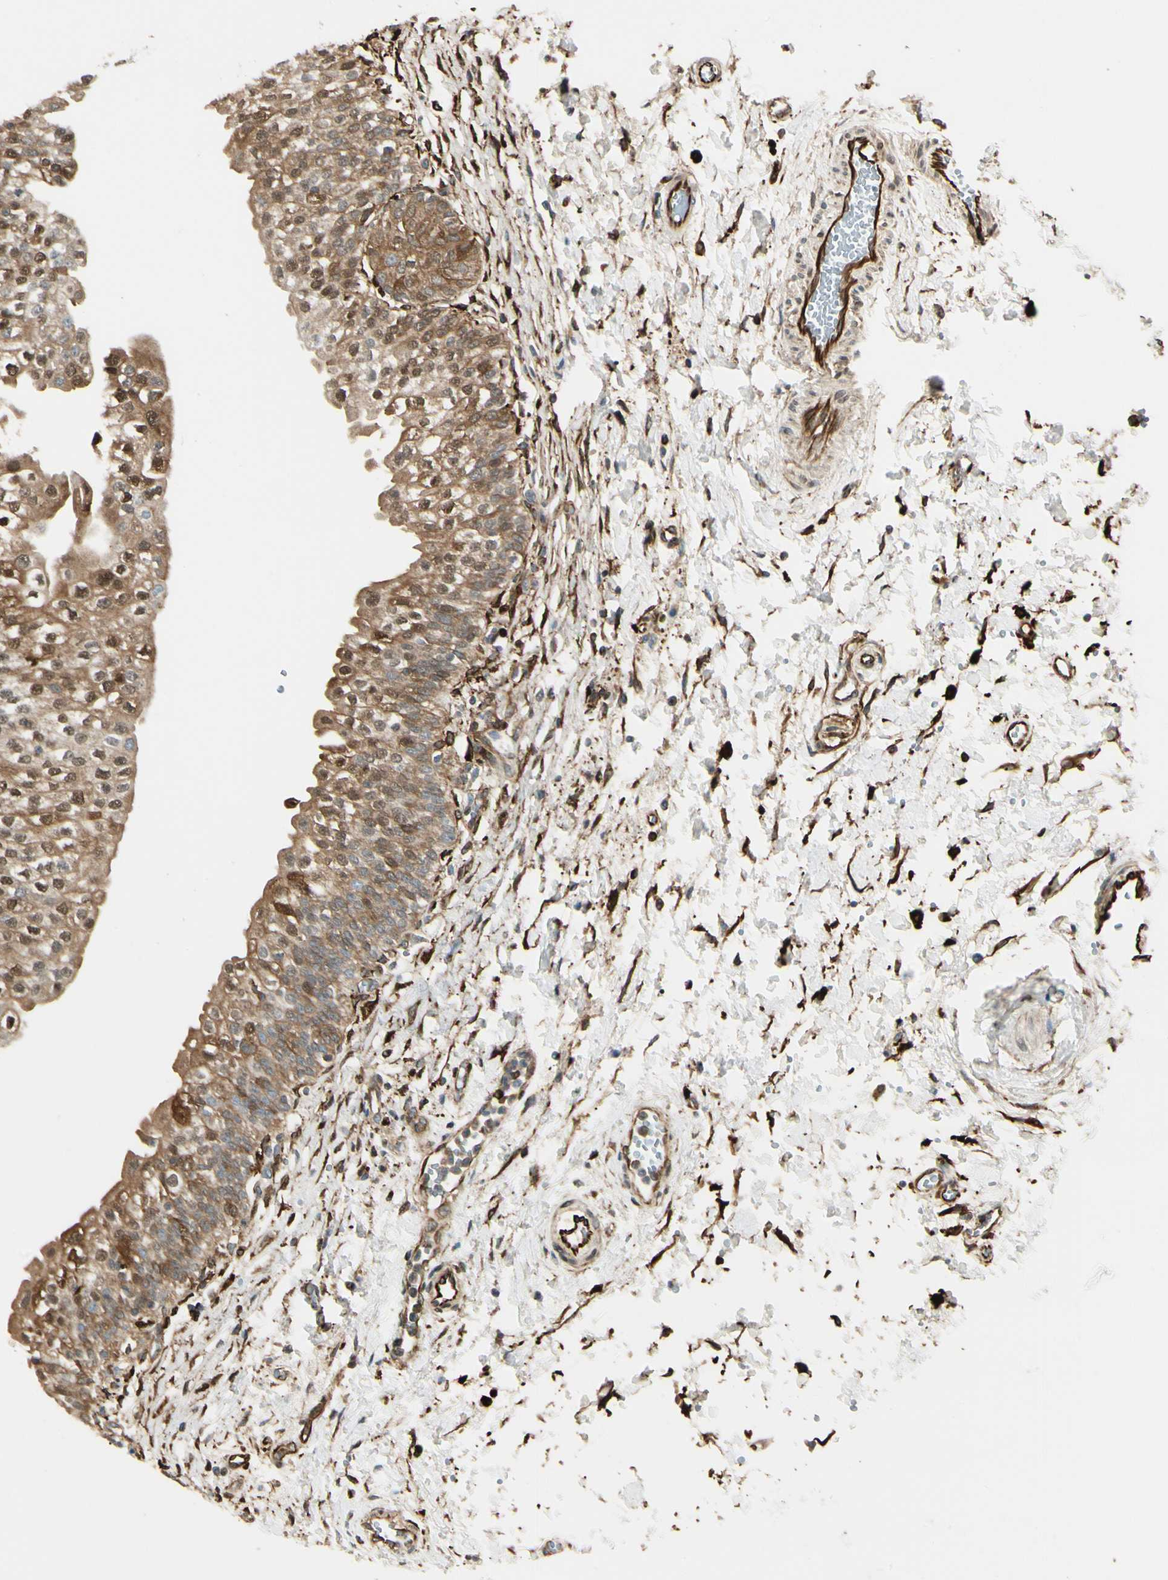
{"staining": {"intensity": "strong", "quantity": ">75%", "location": "cytoplasmic/membranous,nuclear"}, "tissue": "urinary bladder", "cell_type": "Urothelial cells", "image_type": "normal", "snomed": [{"axis": "morphology", "description": "Normal tissue, NOS"}, {"axis": "topography", "description": "Urinary bladder"}], "caption": "Strong cytoplasmic/membranous,nuclear expression is appreciated in approximately >75% of urothelial cells in normal urinary bladder.", "gene": "FTH1", "patient": {"sex": "male", "age": 55}}